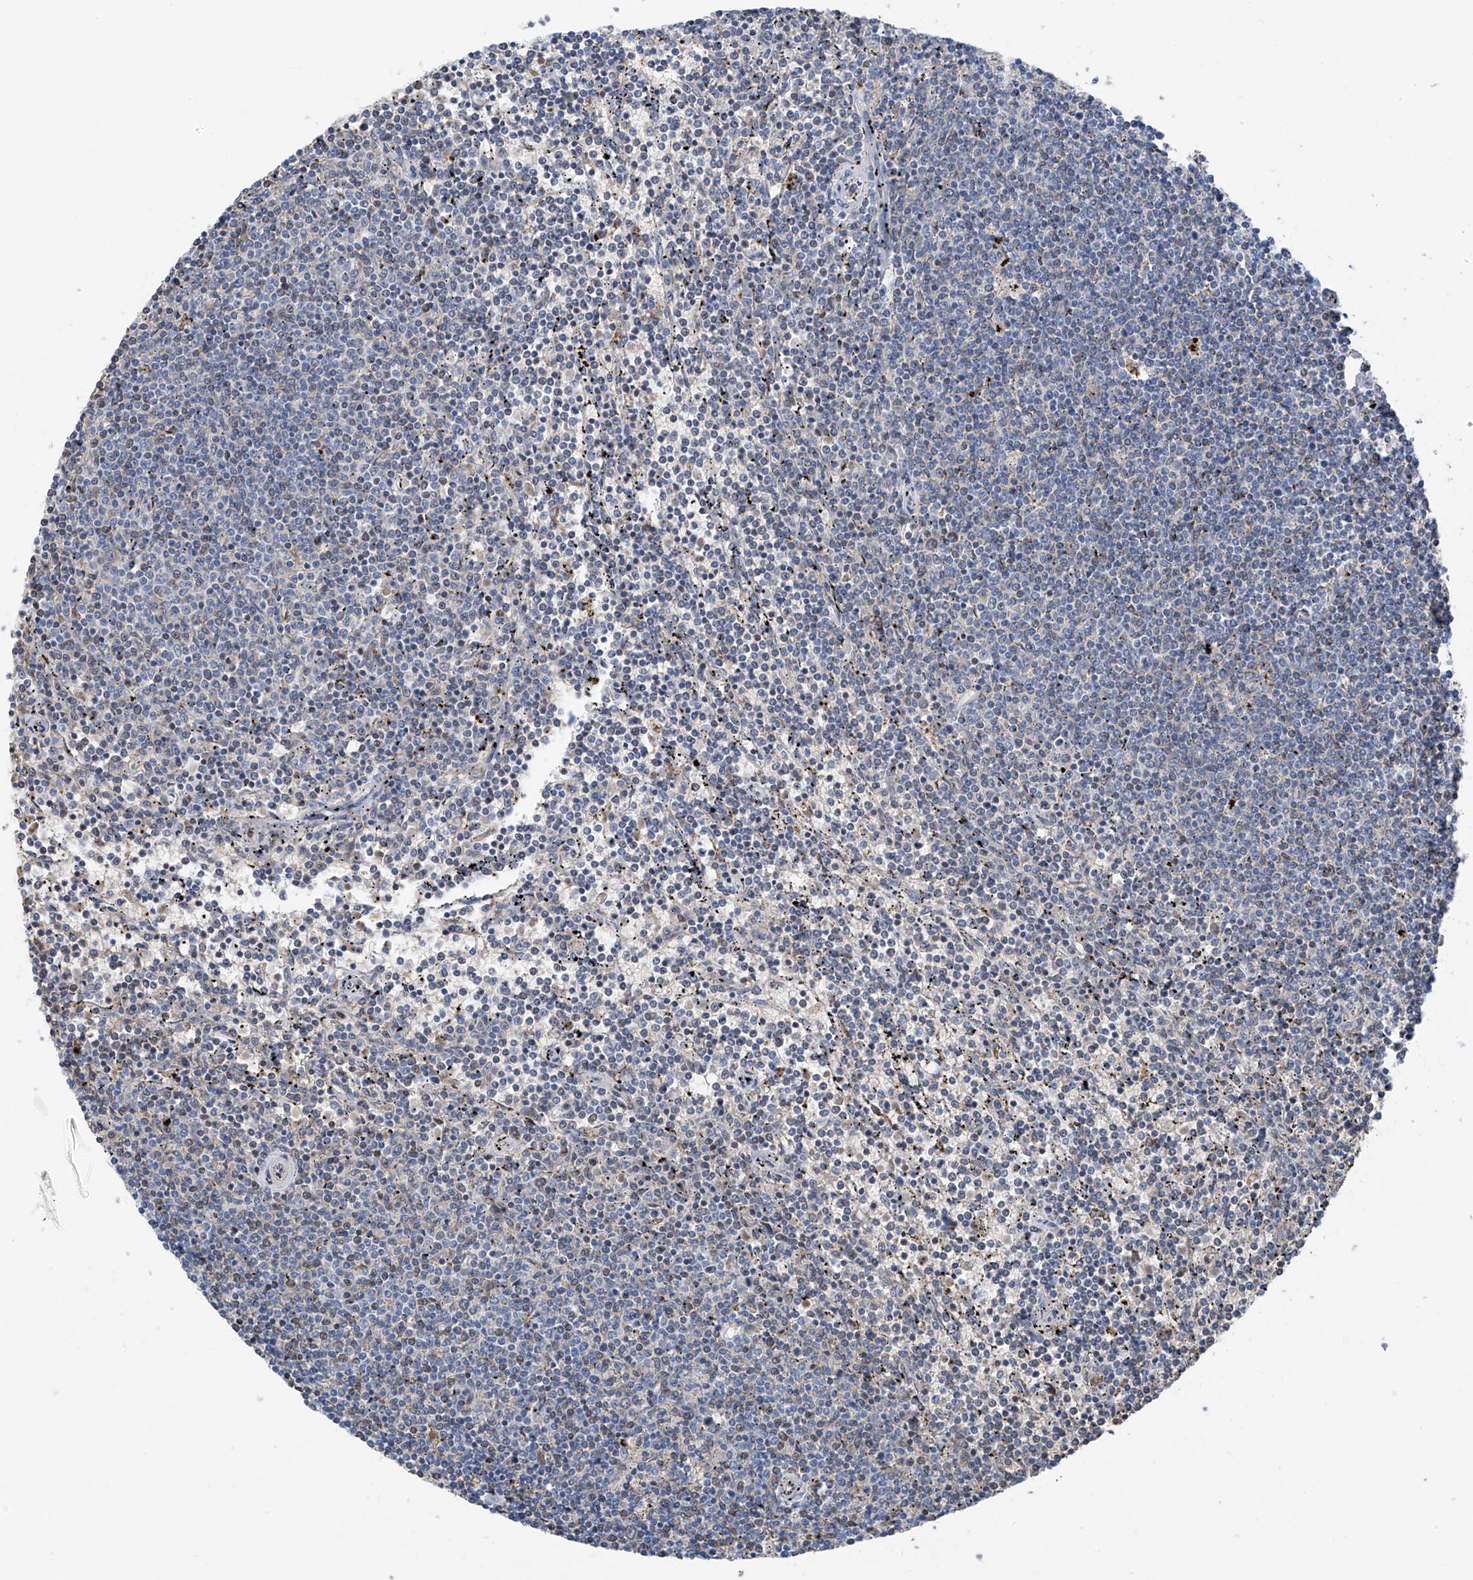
{"staining": {"intensity": "negative", "quantity": "none", "location": "none"}, "tissue": "lymphoma", "cell_type": "Tumor cells", "image_type": "cancer", "snomed": [{"axis": "morphology", "description": "Malignant lymphoma, non-Hodgkin's type, Low grade"}, {"axis": "topography", "description": "Spleen"}], "caption": "This histopathology image is of malignant lymphoma, non-Hodgkin's type (low-grade) stained with IHC to label a protein in brown with the nuclei are counter-stained blue. There is no positivity in tumor cells.", "gene": "EOMES", "patient": {"sex": "female", "age": 50}}